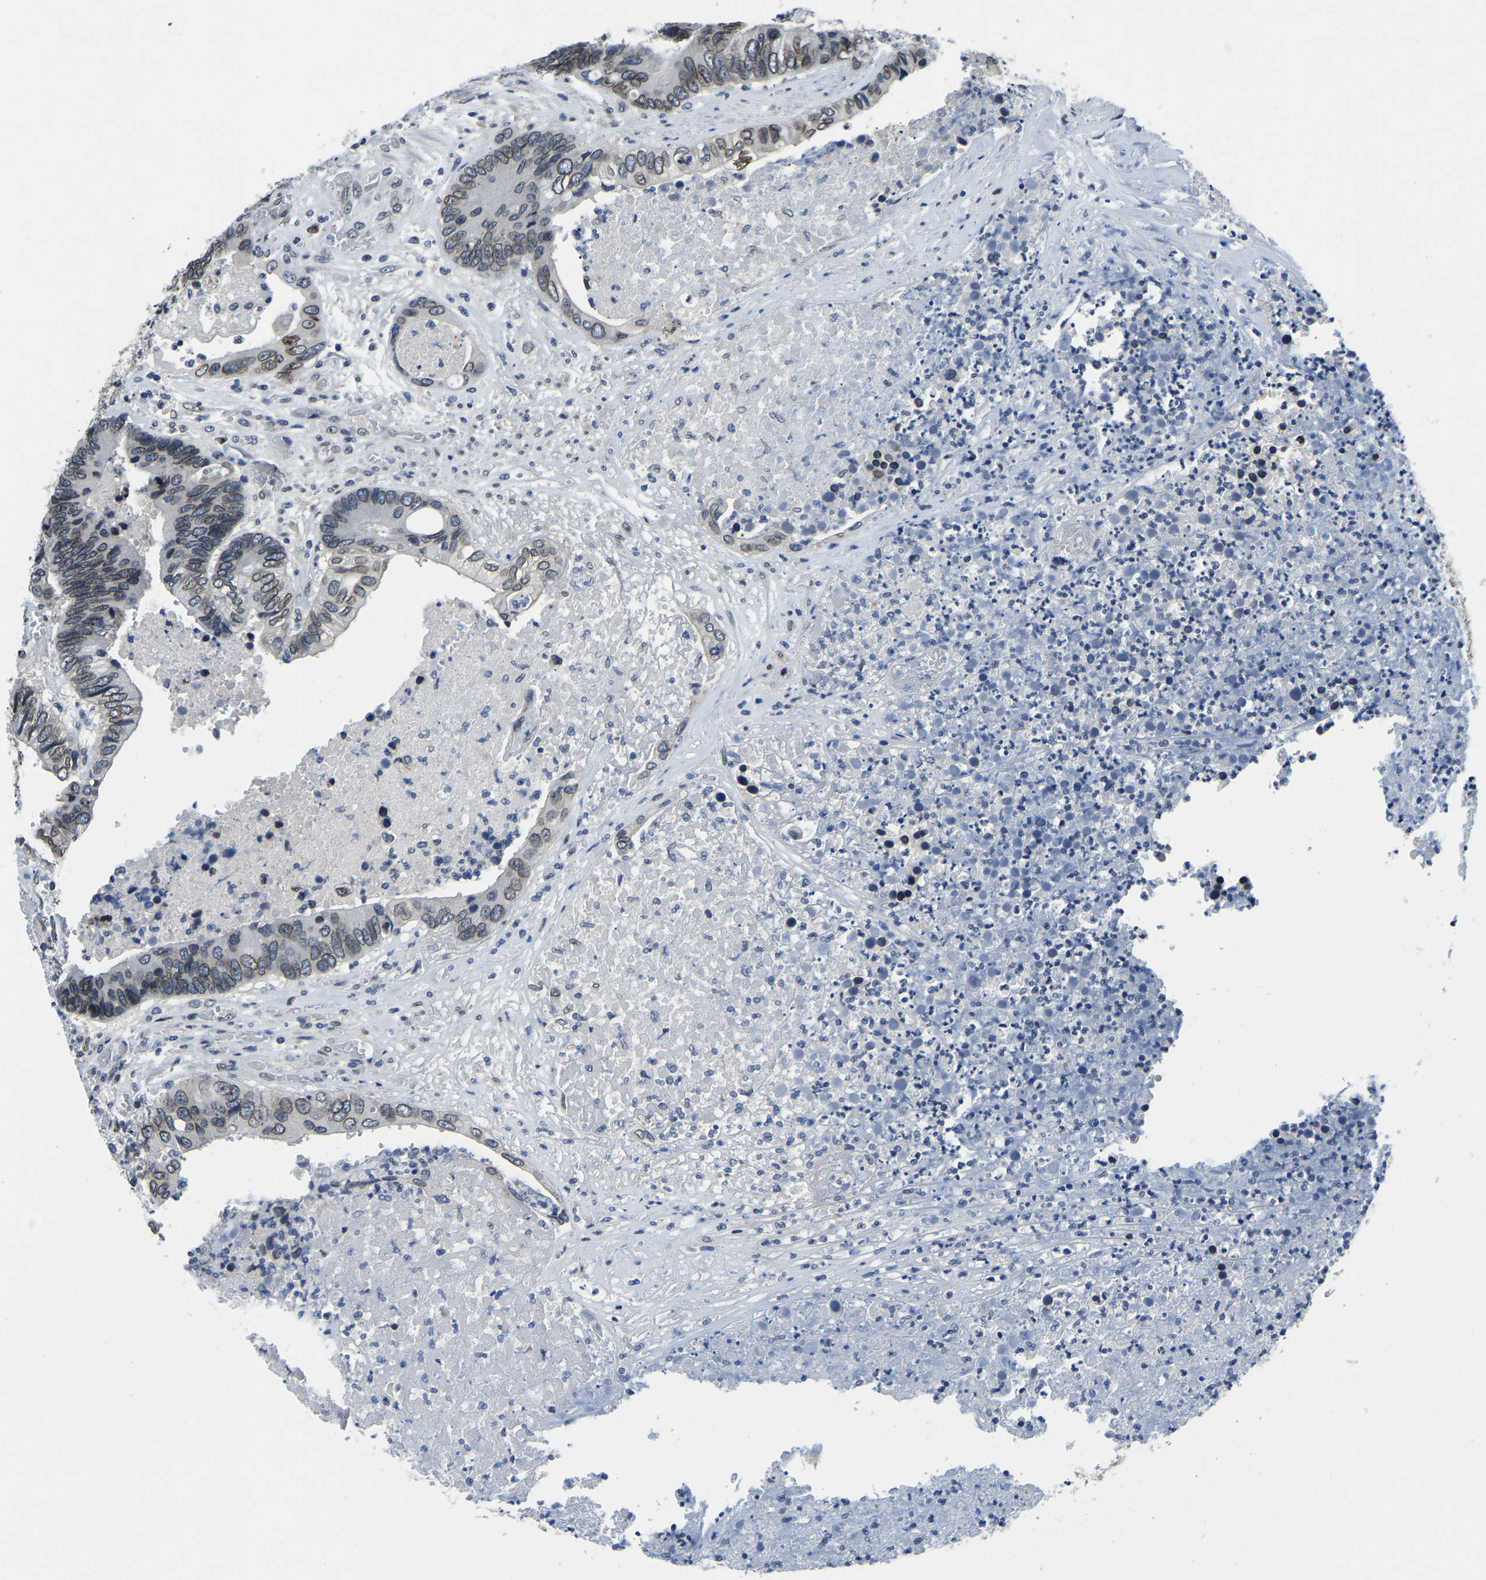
{"staining": {"intensity": "weak", "quantity": ">75%", "location": "cytoplasmic/membranous,nuclear"}, "tissue": "colorectal cancer", "cell_type": "Tumor cells", "image_type": "cancer", "snomed": [{"axis": "morphology", "description": "Adenocarcinoma, NOS"}, {"axis": "topography", "description": "Rectum"}], "caption": "This is an image of immunohistochemistry (IHC) staining of colorectal cancer (adenocarcinoma), which shows weak positivity in the cytoplasmic/membranous and nuclear of tumor cells.", "gene": "RANBP2", "patient": {"sex": "male", "age": 55}}